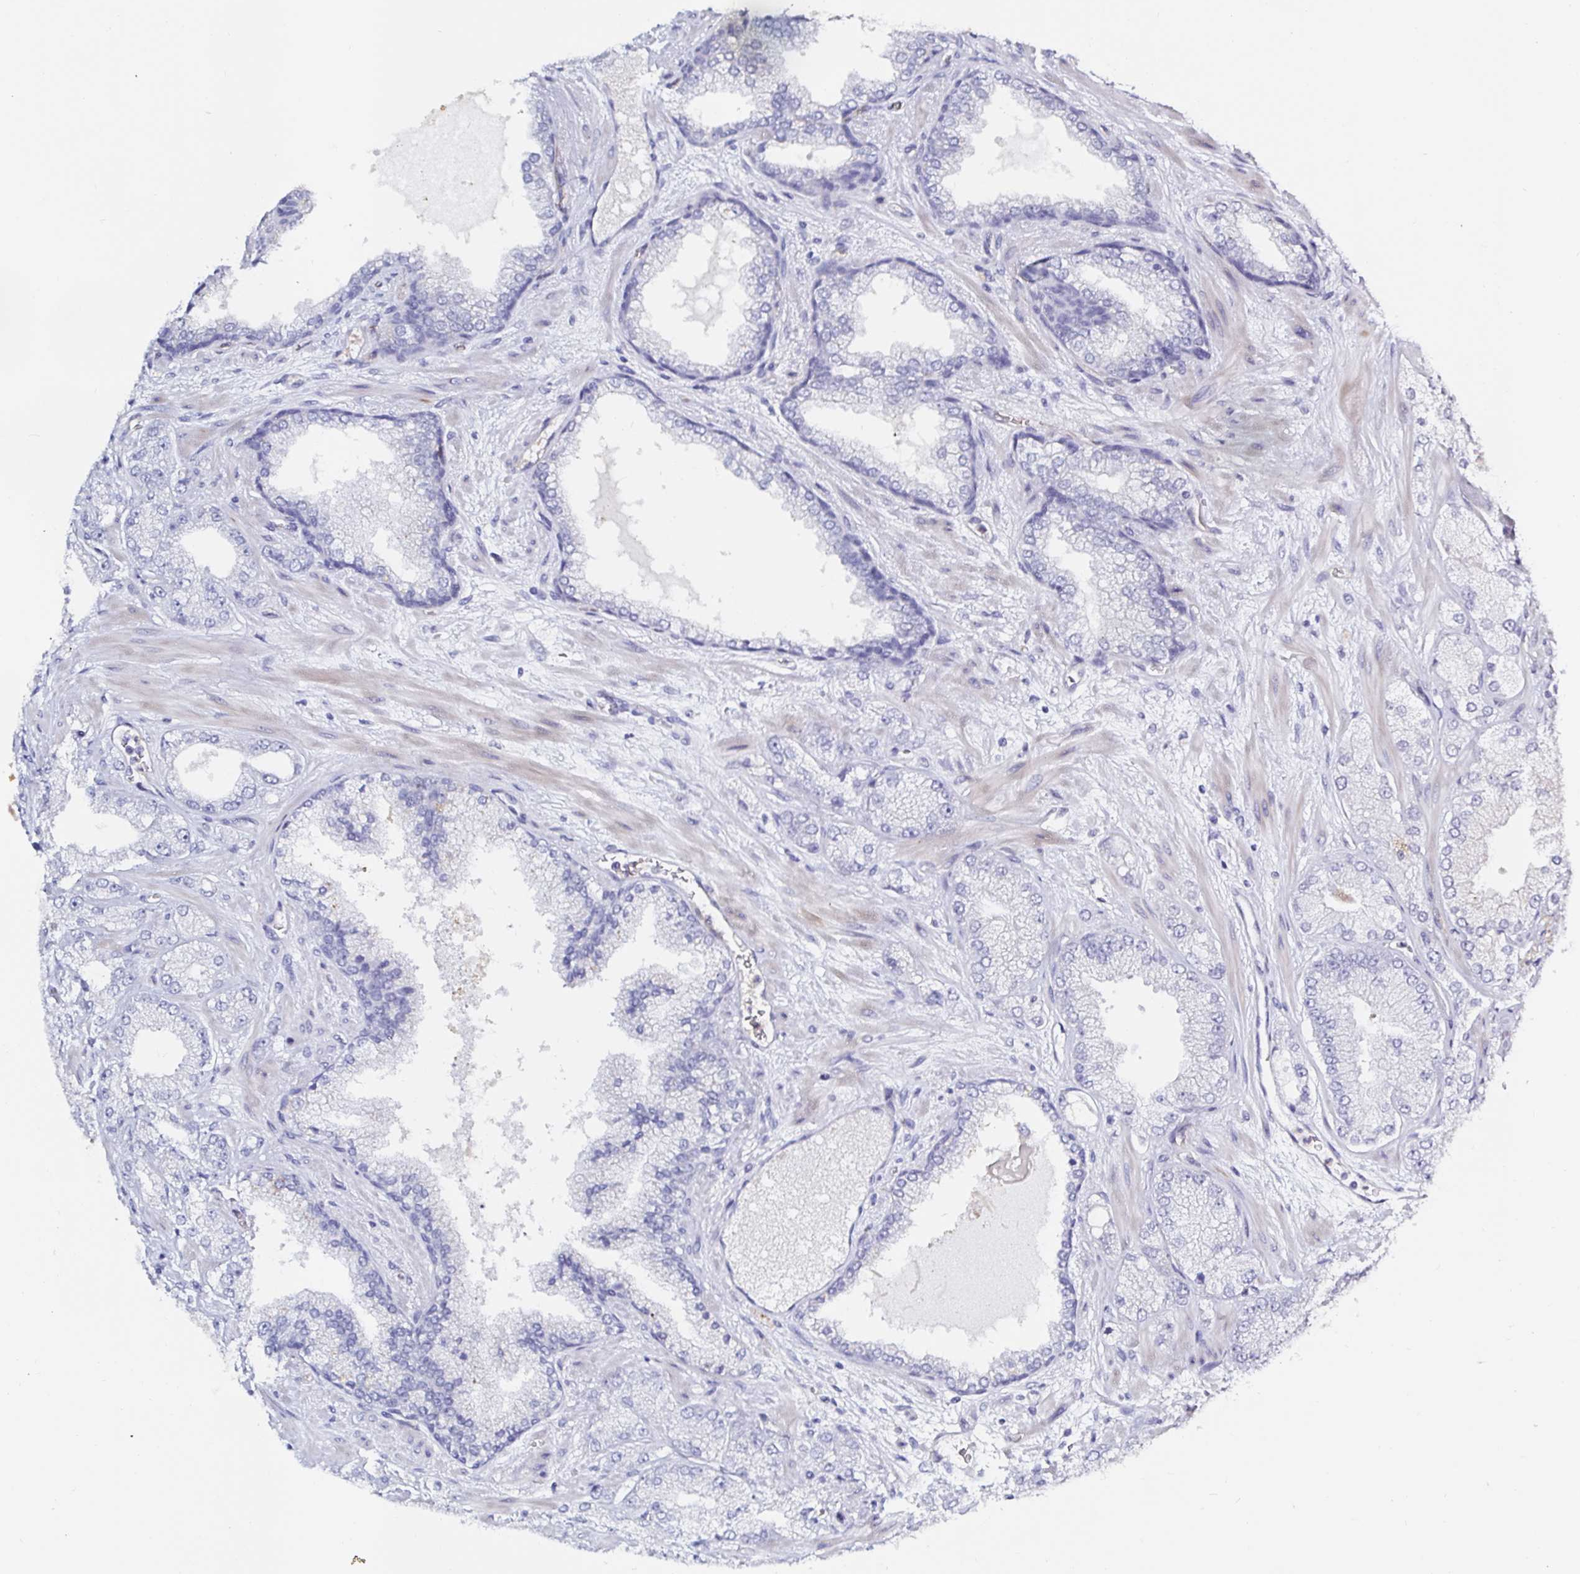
{"staining": {"intensity": "negative", "quantity": "none", "location": "none"}, "tissue": "prostate cancer", "cell_type": "Tumor cells", "image_type": "cancer", "snomed": [{"axis": "morphology", "description": "Normal tissue, NOS"}, {"axis": "morphology", "description": "Adenocarcinoma, High grade"}, {"axis": "topography", "description": "Prostate"}, {"axis": "topography", "description": "Peripheral nerve tissue"}], "caption": "Immunohistochemical staining of prostate cancer reveals no significant staining in tumor cells. (Immunohistochemistry (ihc), brightfield microscopy, high magnification).", "gene": "ACSBG2", "patient": {"sex": "male", "age": 68}}